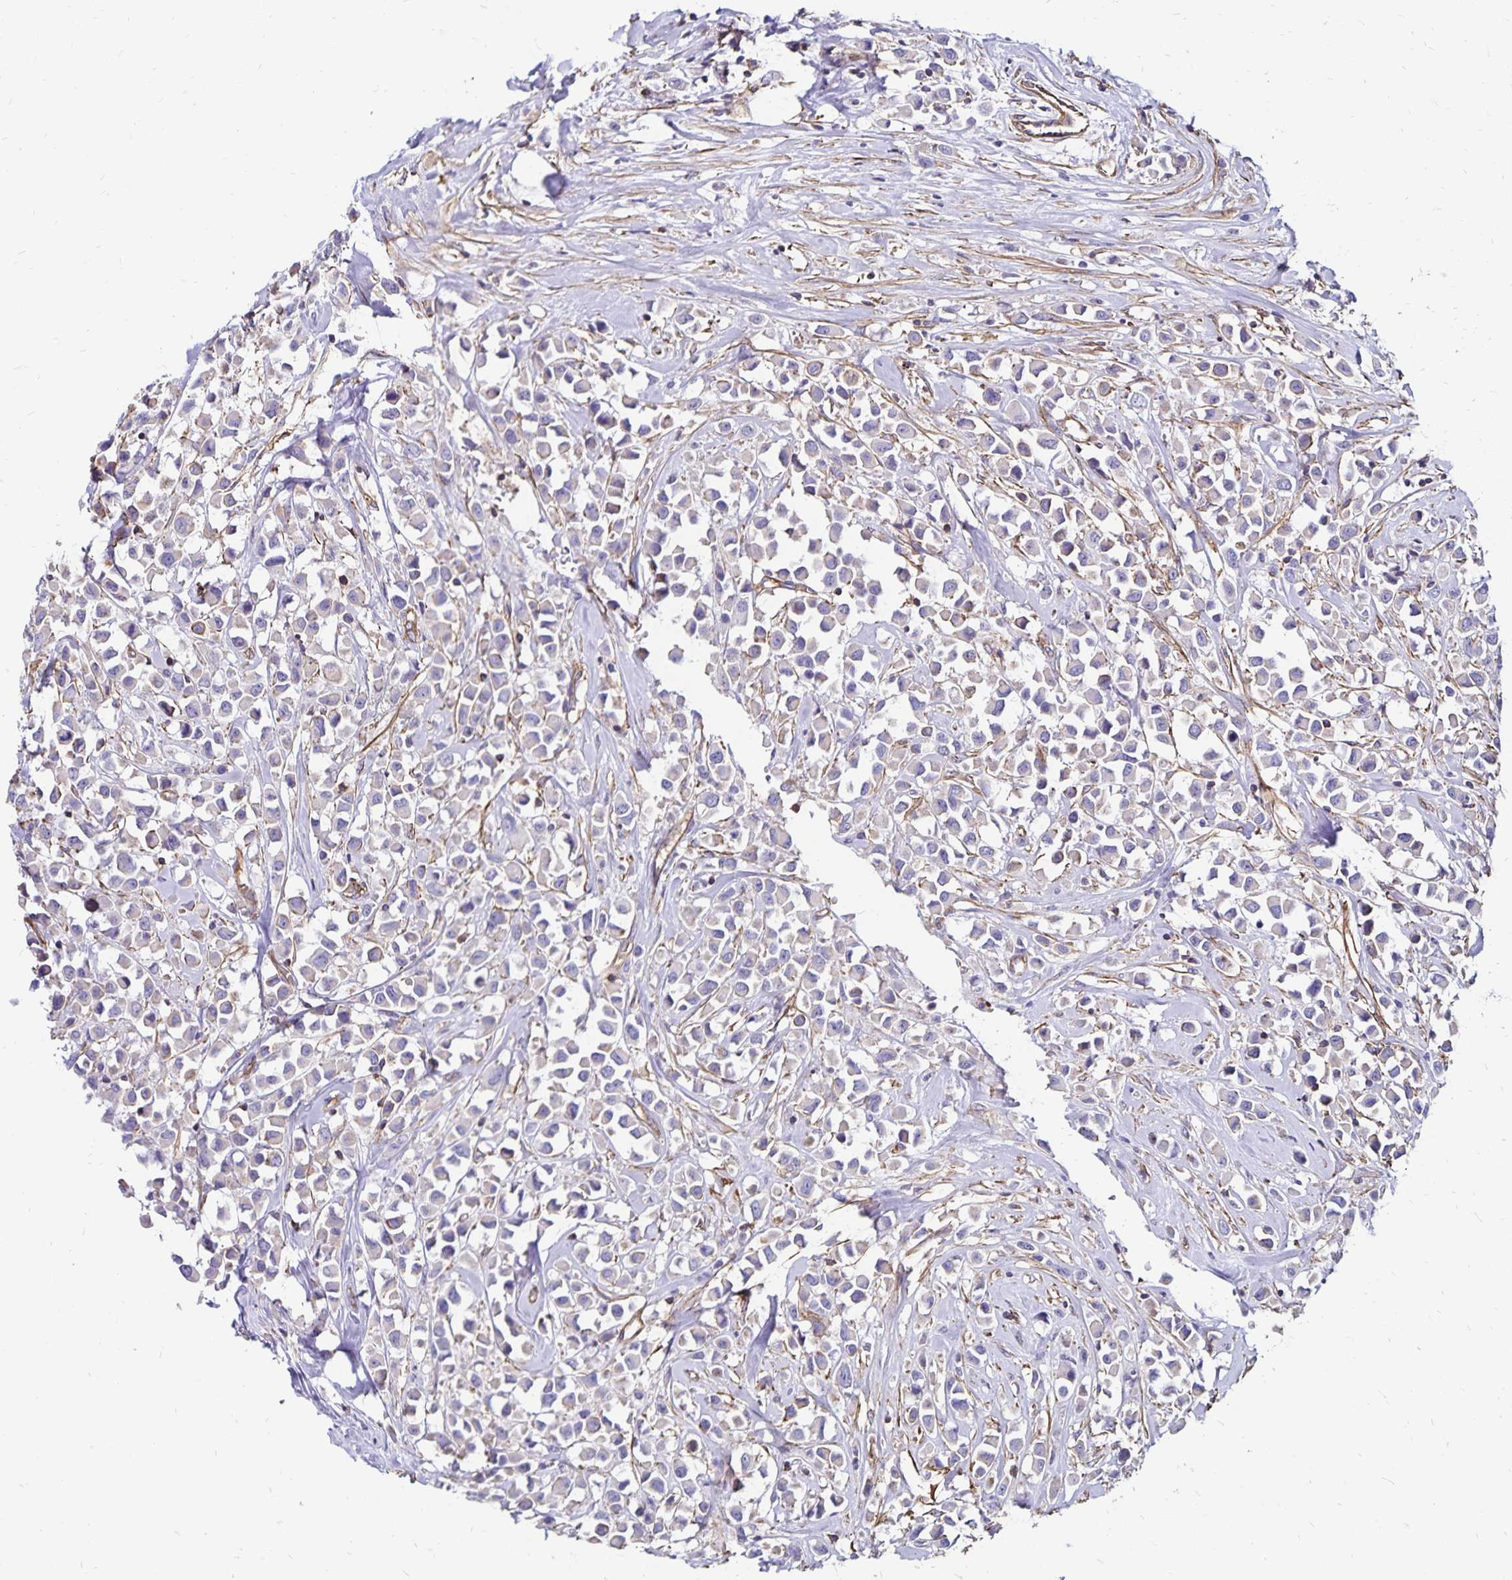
{"staining": {"intensity": "negative", "quantity": "none", "location": "none"}, "tissue": "breast cancer", "cell_type": "Tumor cells", "image_type": "cancer", "snomed": [{"axis": "morphology", "description": "Duct carcinoma"}, {"axis": "topography", "description": "Breast"}], "caption": "IHC micrograph of neoplastic tissue: human breast invasive ductal carcinoma stained with DAB (3,3'-diaminobenzidine) displays no significant protein expression in tumor cells.", "gene": "RPRML", "patient": {"sex": "female", "age": 61}}